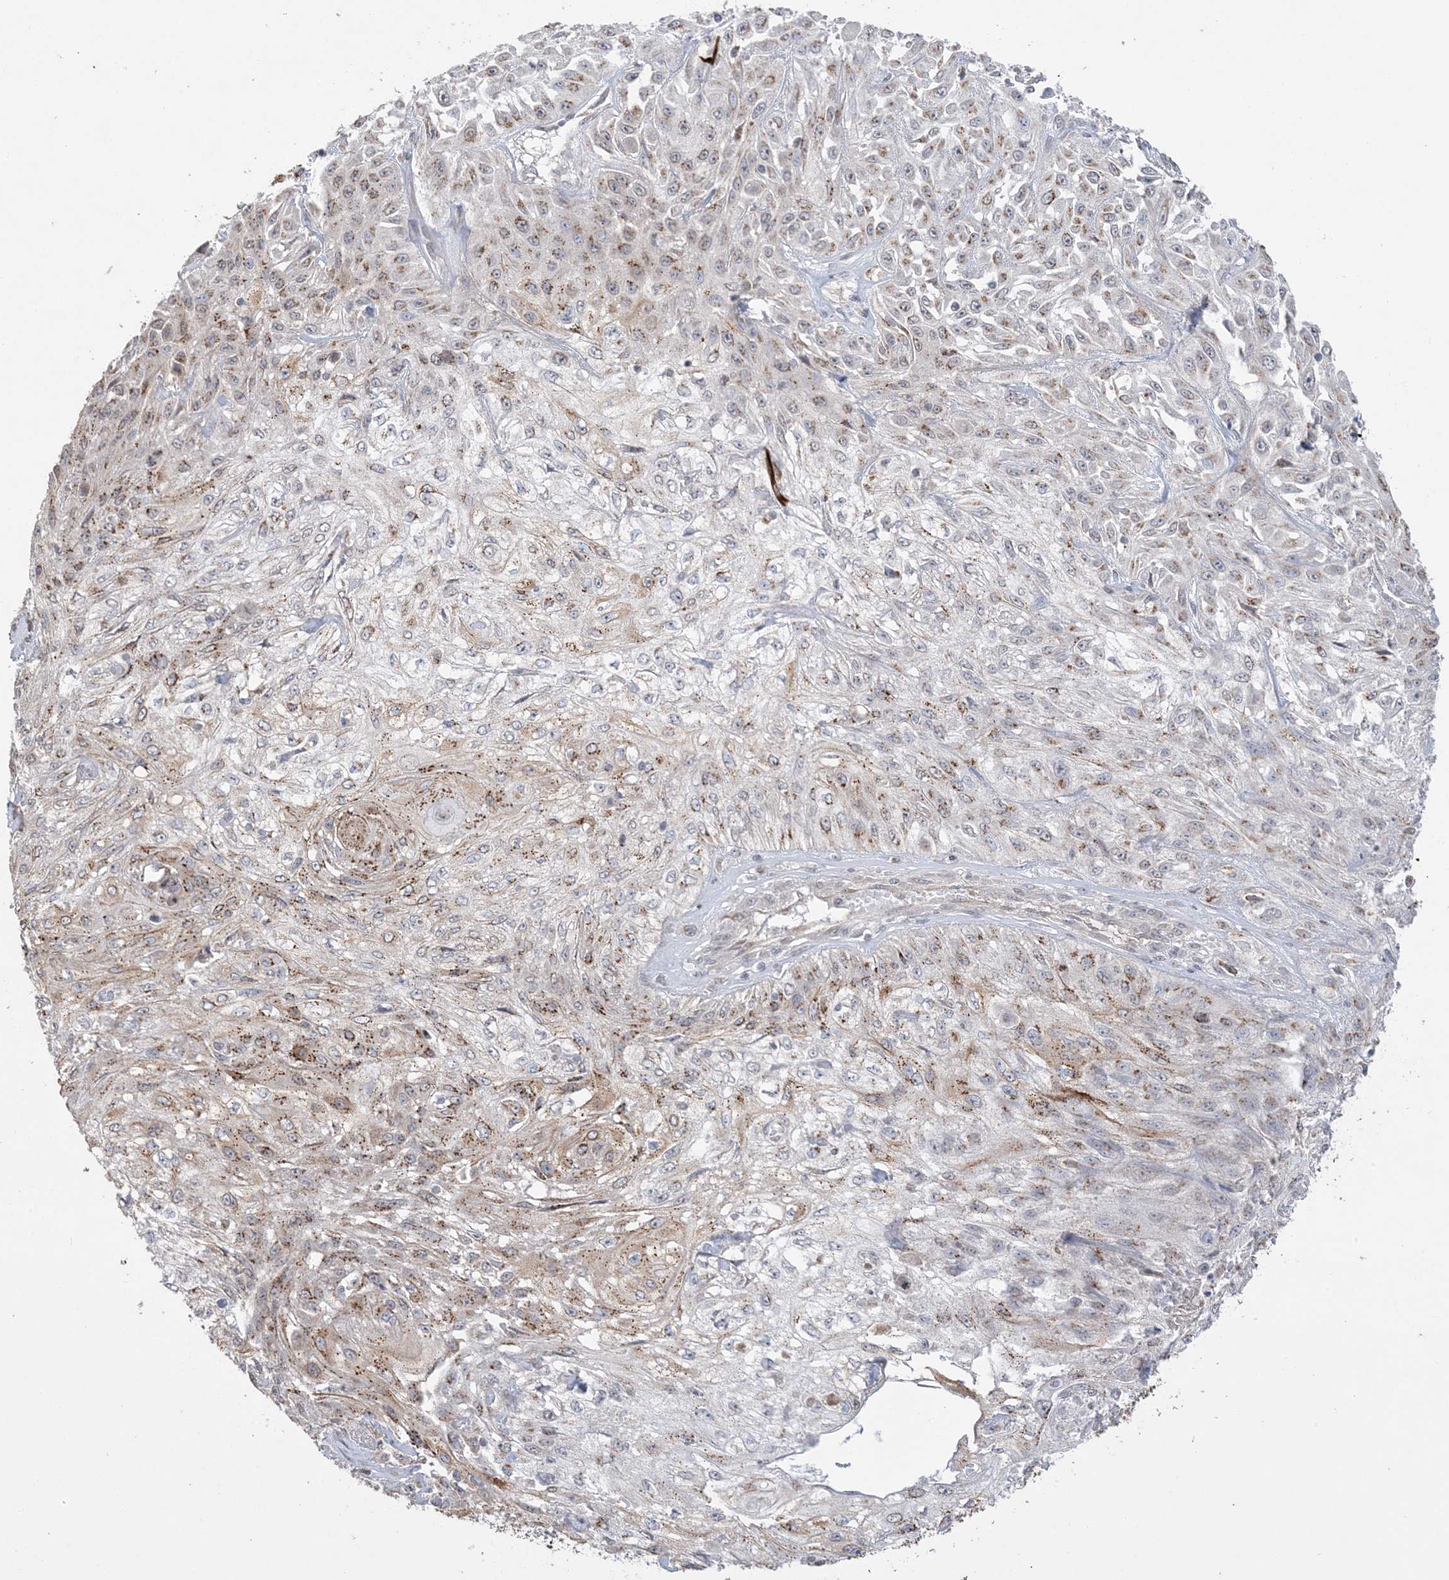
{"staining": {"intensity": "moderate", "quantity": "25%-75%", "location": "cytoplasmic/membranous"}, "tissue": "skin cancer", "cell_type": "Tumor cells", "image_type": "cancer", "snomed": [{"axis": "morphology", "description": "Squamous cell carcinoma, NOS"}, {"axis": "morphology", "description": "Squamous cell carcinoma, metastatic, NOS"}, {"axis": "topography", "description": "Skin"}, {"axis": "topography", "description": "Lymph node"}], "caption": "Tumor cells exhibit medium levels of moderate cytoplasmic/membranous positivity in approximately 25%-75% of cells in squamous cell carcinoma (skin).", "gene": "XRN1", "patient": {"sex": "male", "age": 75}}